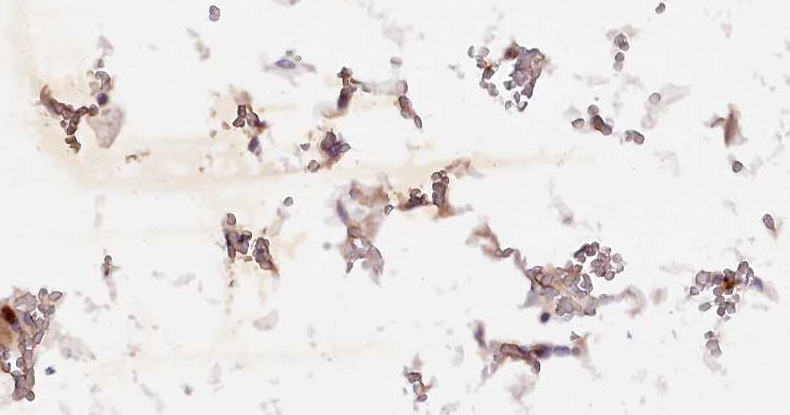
{"staining": {"intensity": "negative", "quantity": "none", "location": "none"}, "tissue": "bone marrow", "cell_type": "Hematopoietic cells", "image_type": "normal", "snomed": [{"axis": "morphology", "description": "Normal tissue, NOS"}, {"axis": "topography", "description": "Bone marrow"}], "caption": "Hematopoietic cells show no significant protein staining in normal bone marrow. Brightfield microscopy of immunohistochemistry stained with DAB (3,3'-diaminobenzidine) (brown) and hematoxylin (blue), captured at high magnification.", "gene": "ETFBKMT", "patient": {"sex": "male", "age": 70}}